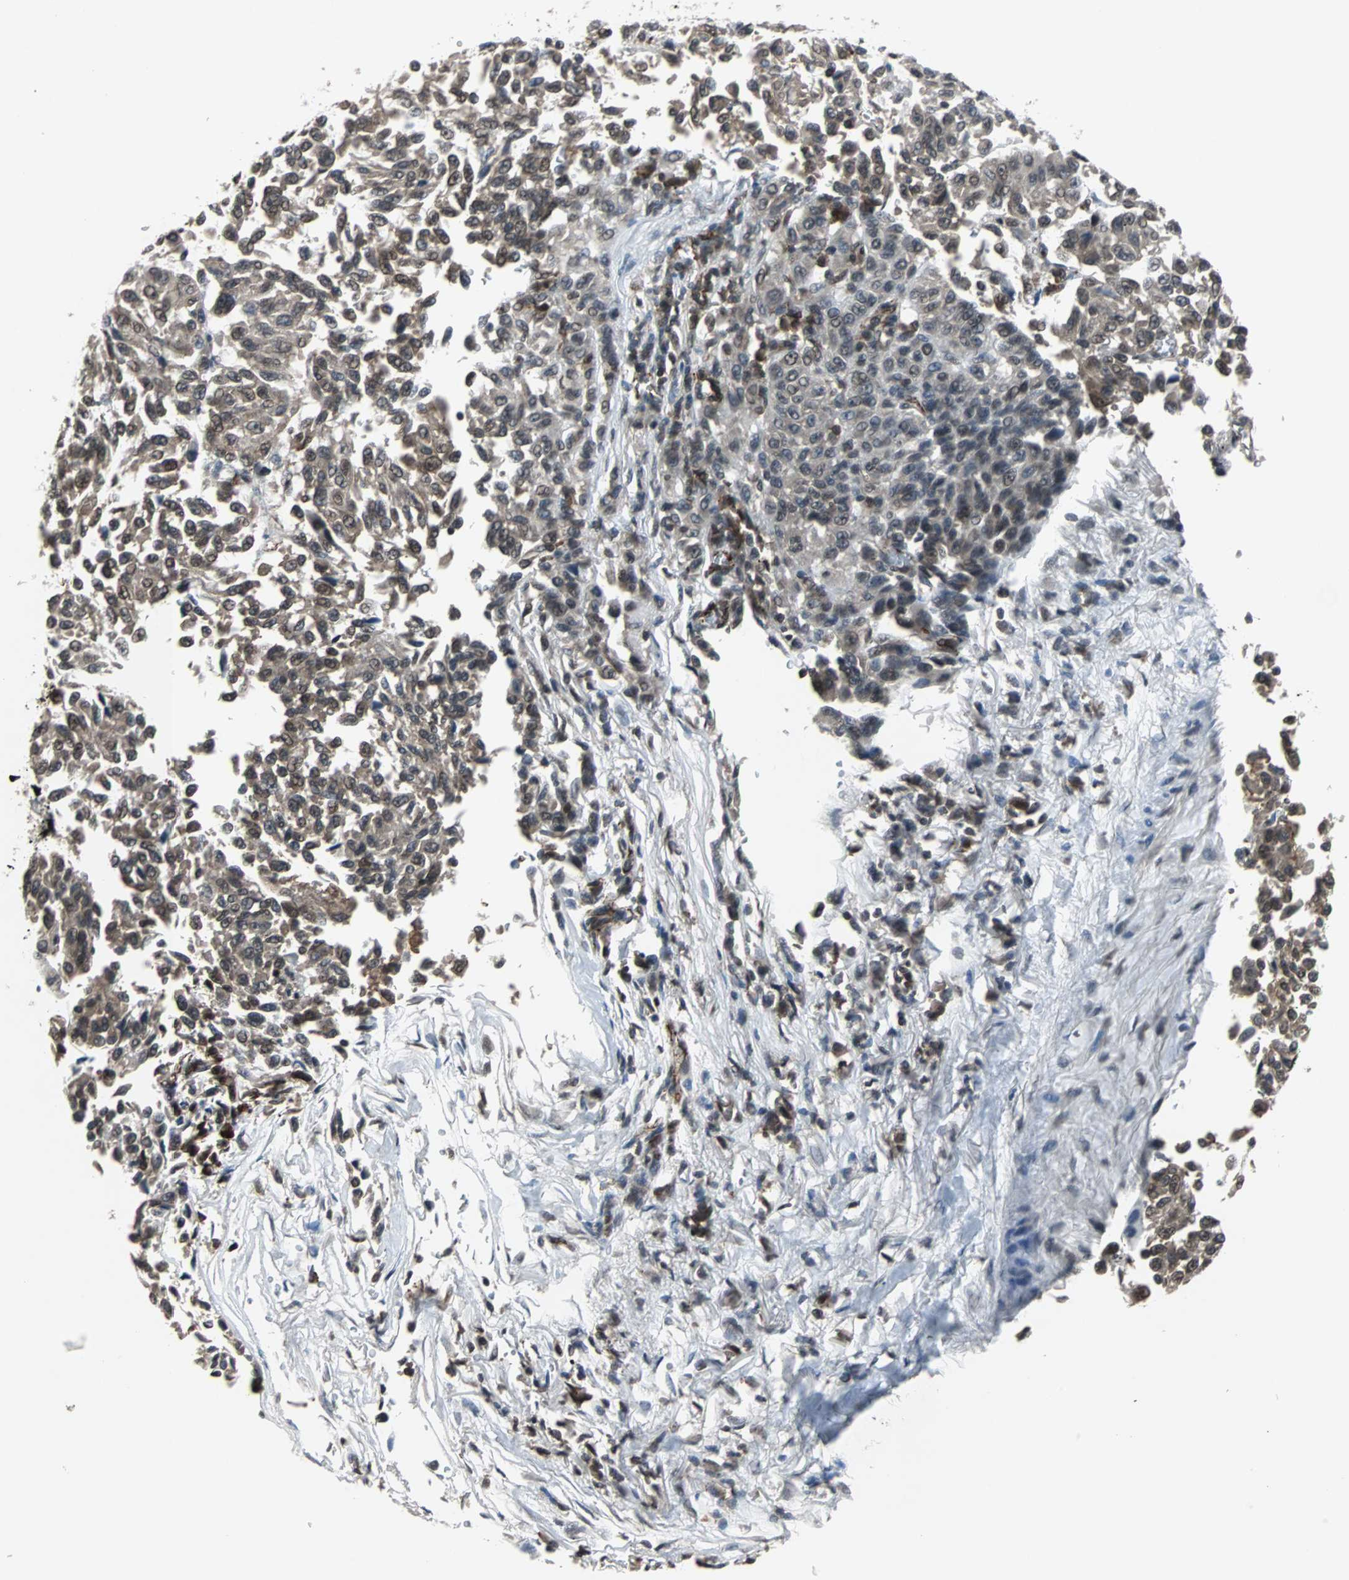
{"staining": {"intensity": "weak", "quantity": "25%-75%", "location": "cytoplasmic/membranous"}, "tissue": "melanoma", "cell_type": "Tumor cells", "image_type": "cancer", "snomed": [{"axis": "morphology", "description": "Malignant melanoma, Metastatic site"}, {"axis": "topography", "description": "Lung"}], "caption": "Tumor cells reveal weak cytoplasmic/membranous expression in about 25%-75% of cells in malignant melanoma (metastatic site).", "gene": "LSR", "patient": {"sex": "male", "age": 64}}